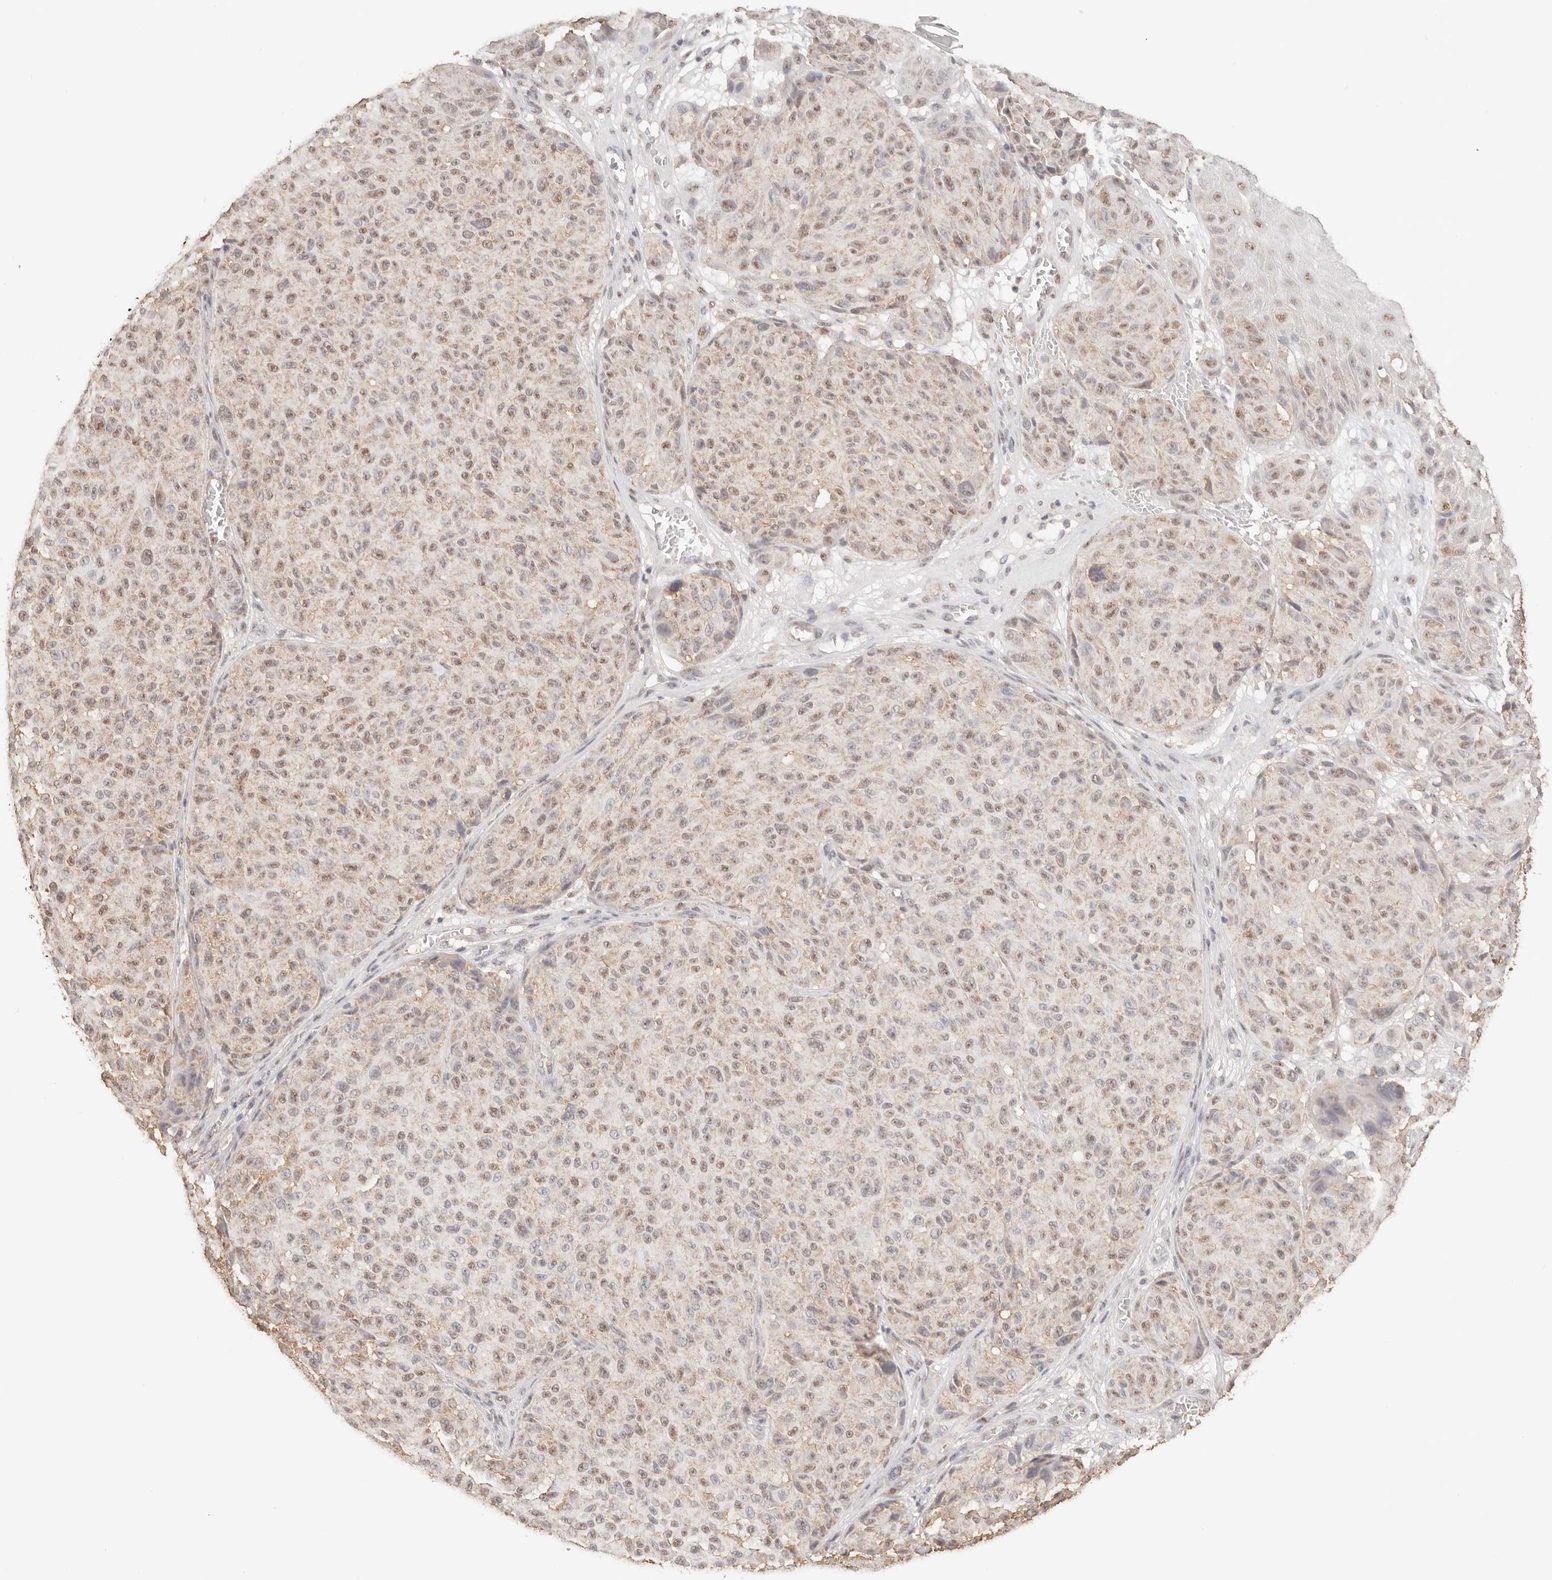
{"staining": {"intensity": "weak", "quantity": ">75%", "location": "nuclear"}, "tissue": "melanoma", "cell_type": "Tumor cells", "image_type": "cancer", "snomed": [{"axis": "morphology", "description": "Malignant melanoma, NOS"}, {"axis": "topography", "description": "Skin"}], "caption": "Malignant melanoma was stained to show a protein in brown. There is low levels of weak nuclear expression in approximately >75% of tumor cells.", "gene": "IL1R2", "patient": {"sex": "male", "age": 83}}